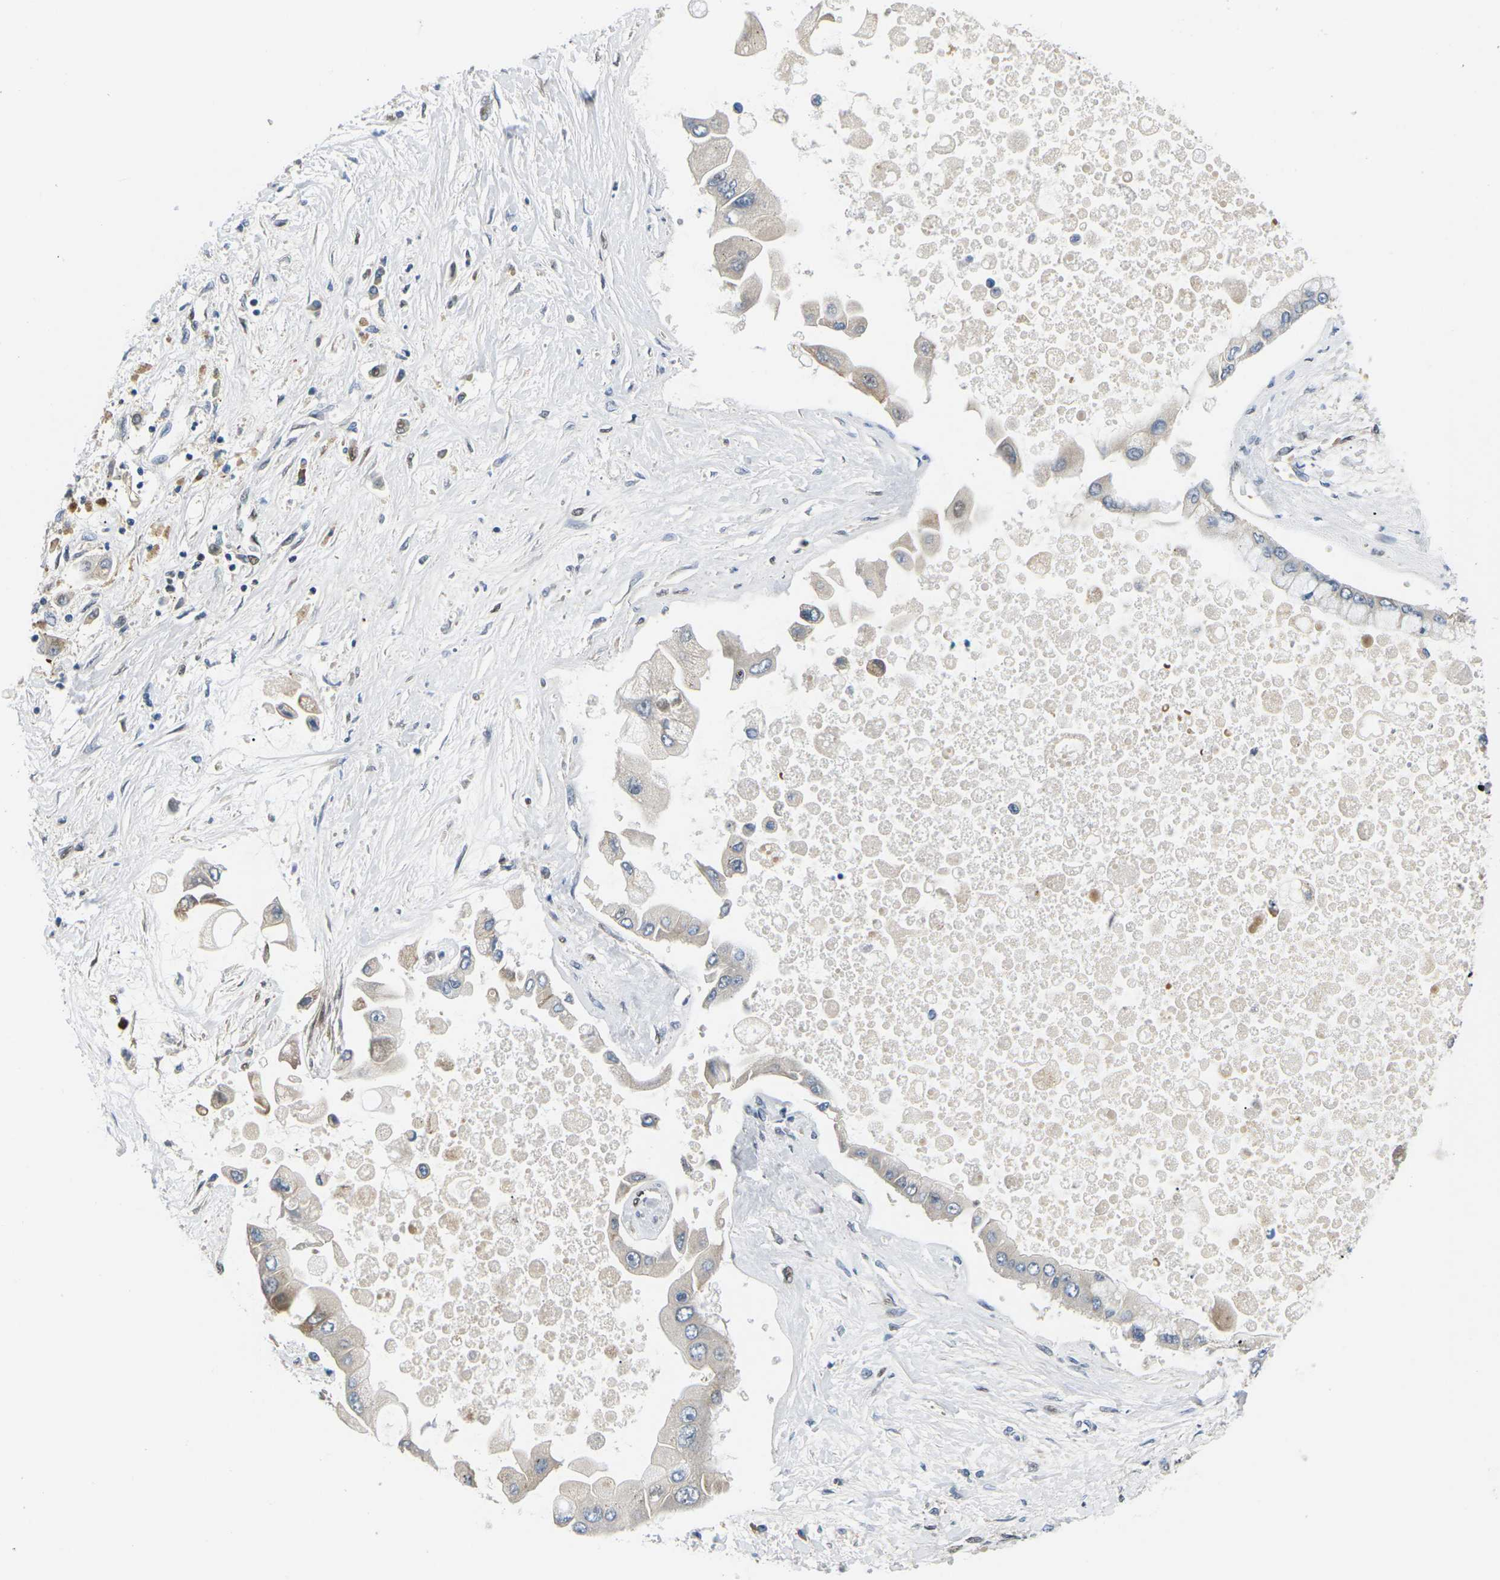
{"staining": {"intensity": "weak", "quantity": "<25%", "location": "nuclear"}, "tissue": "liver cancer", "cell_type": "Tumor cells", "image_type": "cancer", "snomed": [{"axis": "morphology", "description": "Cholangiocarcinoma"}, {"axis": "topography", "description": "Liver"}], "caption": "IHC photomicrograph of human liver cancer (cholangiocarcinoma) stained for a protein (brown), which reveals no staining in tumor cells. Brightfield microscopy of immunohistochemistry (IHC) stained with DAB (brown) and hematoxylin (blue), captured at high magnification.", "gene": "ERBB4", "patient": {"sex": "male", "age": 50}}